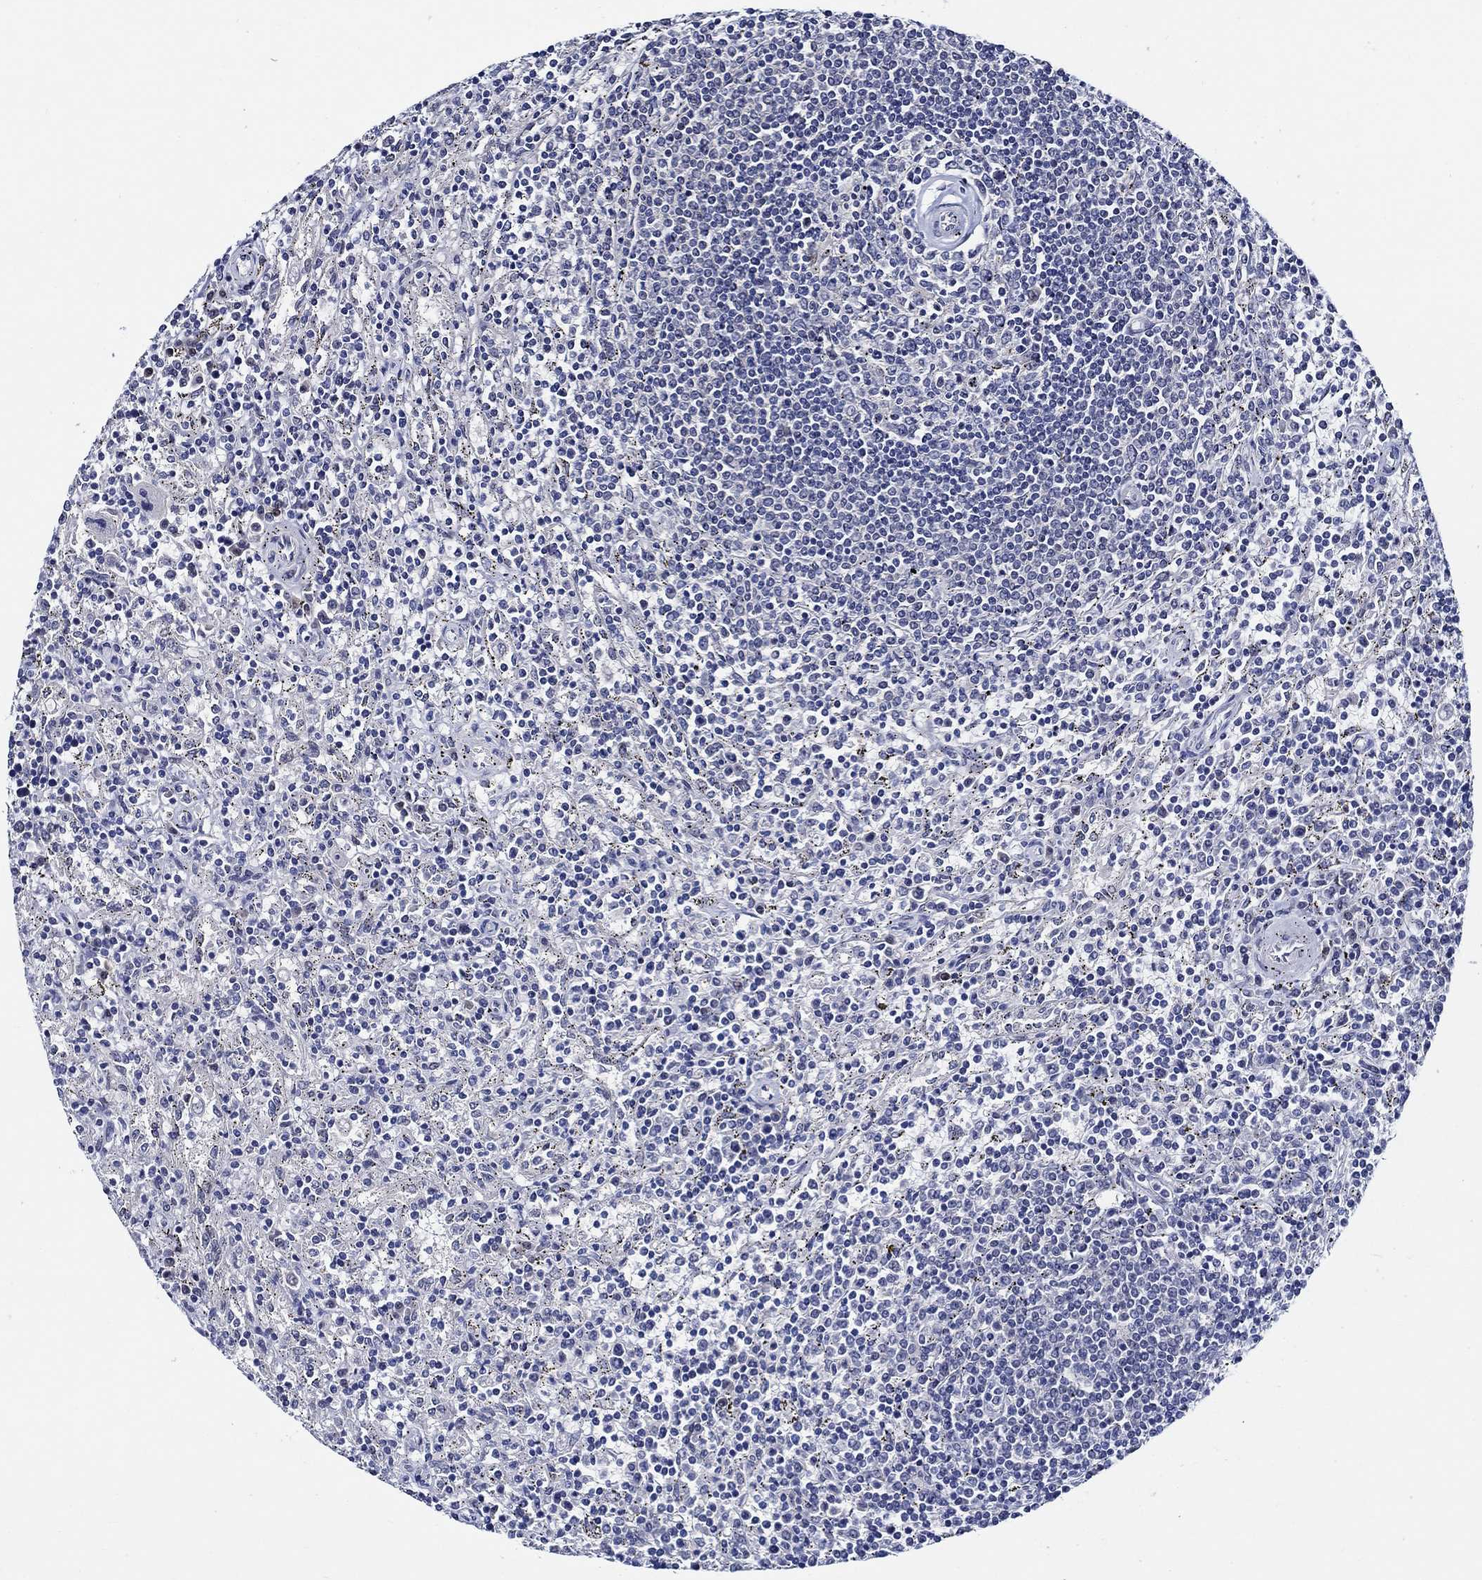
{"staining": {"intensity": "negative", "quantity": "none", "location": "none"}, "tissue": "lymphoma", "cell_type": "Tumor cells", "image_type": "cancer", "snomed": [{"axis": "morphology", "description": "Malignant lymphoma, non-Hodgkin's type, Low grade"}, {"axis": "topography", "description": "Spleen"}], "caption": "Malignant lymphoma, non-Hodgkin's type (low-grade) stained for a protein using immunohistochemistry reveals no positivity tumor cells.", "gene": "C8orf48", "patient": {"sex": "male", "age": 62}}